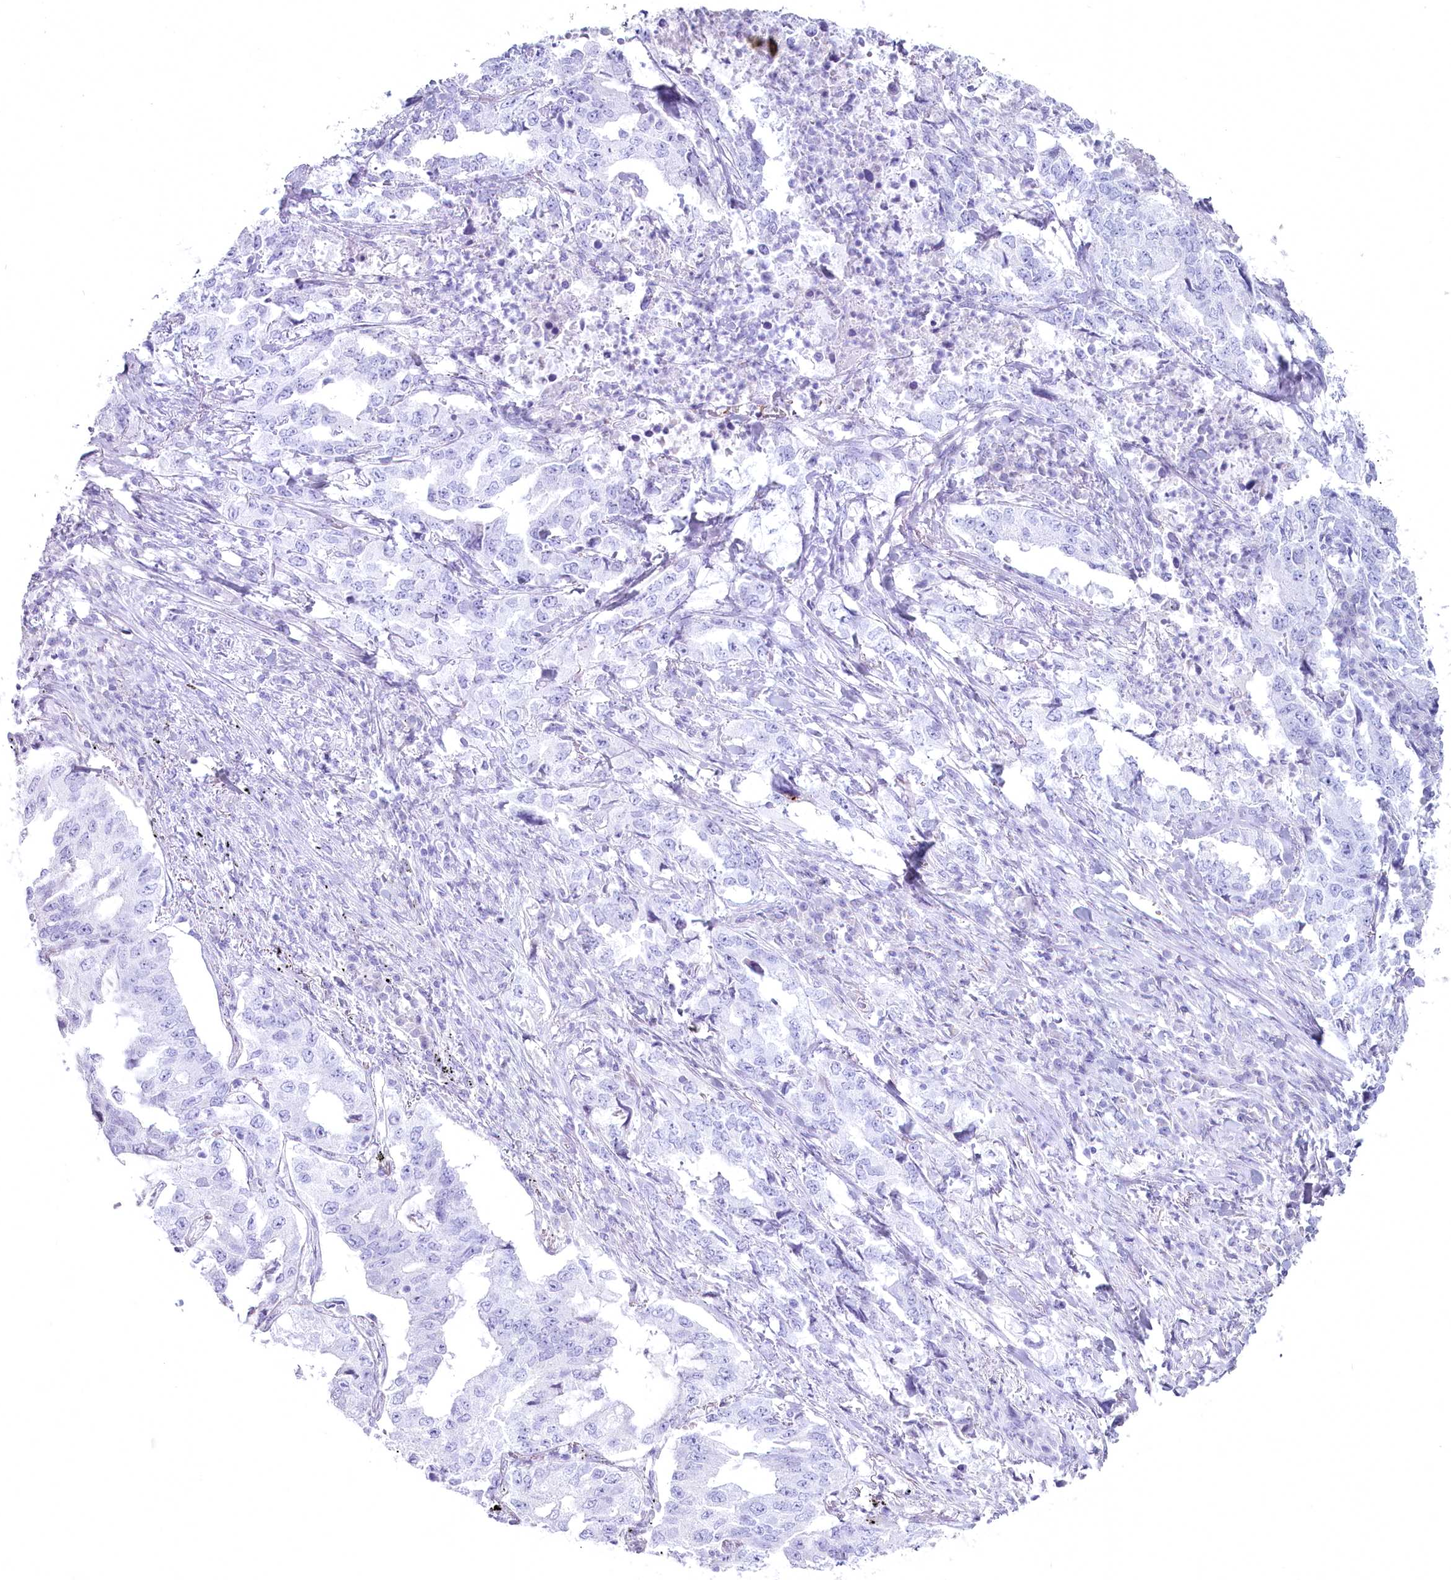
{"staining": {"intensity": "negative", "quantity": "none", "location": "none"}, "tissue": "lung cancer", "cell_type": "Tumor cells", "image_type": "cancer", "snomed": [{"axis": "morphology", "description": "Adenocarcinoma, NOS"}, {"axis": "topography", "description": "Lung"}], "caption": "A high-resolution histopathology image shows immunohistochemistry staining of adenocarcinoma (lung), which reveals no significant positivity in tumor cells.", "gene": "IFIT5", "patient": {"sex": "female", "age": 51}}